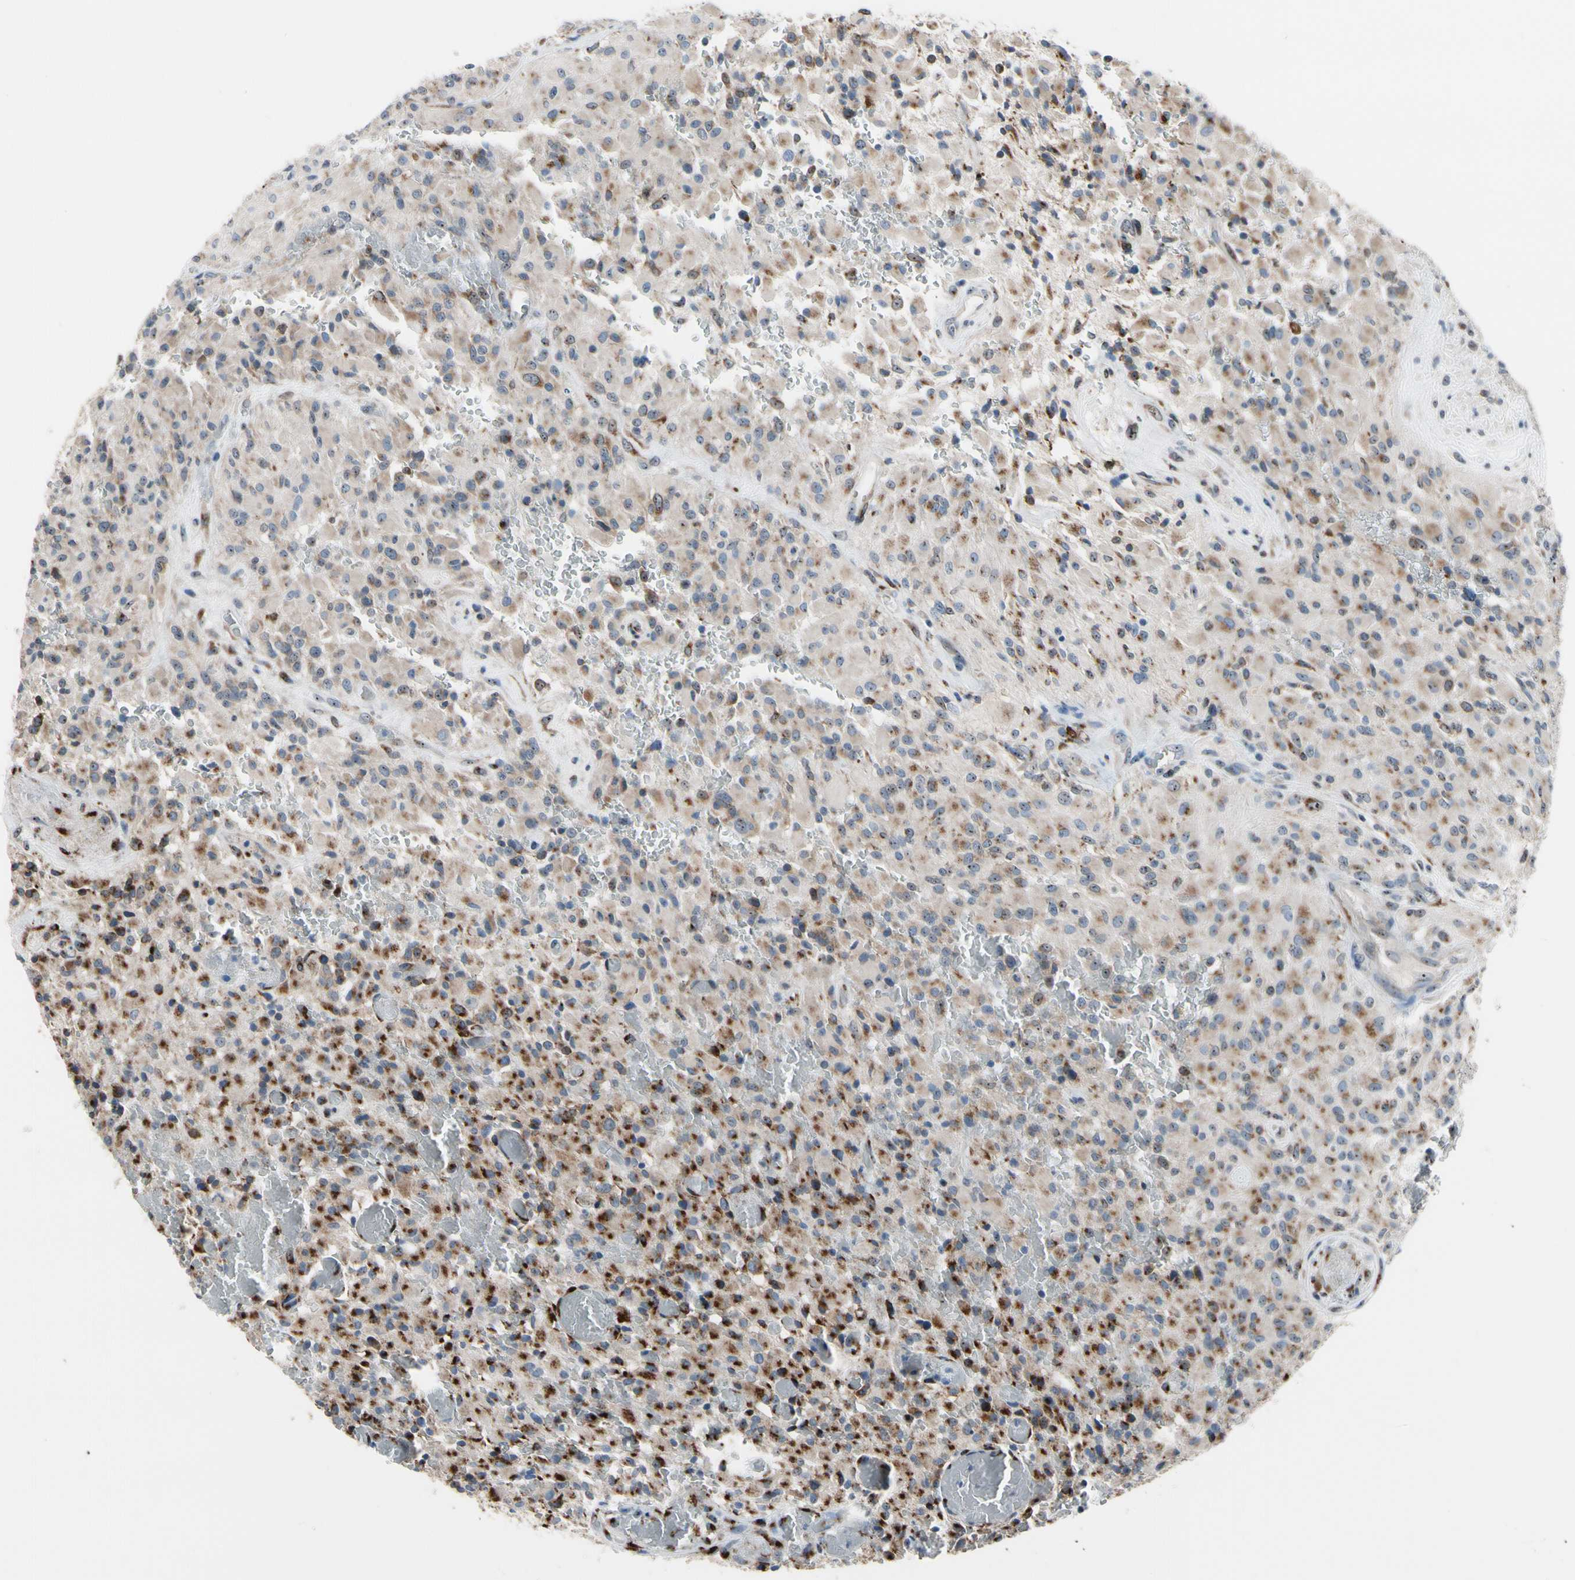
{"staining": {"intensity": "moderate", "quantity": ">75%", "location": "cytoplasmic/membranous"}, "tissue": "glioma", "cell_type": "Tumor cells", "image_type": "cancer", "snomed": [{"axis": "morphology", "description": "Glioma, malignant, High grade"}, {"axis": "topography", "description": "Brain"}], "caption": "Malignant glioma (high-grade) stained with DAB immunohistochemistry demonstrates medium levels of moderate cytoplasmic/membranous expression in about >75% of tumor cells. Nuclei are stained in blue.", "gene": "TMED7", "patient": {"sex": "male", "age": 71}}